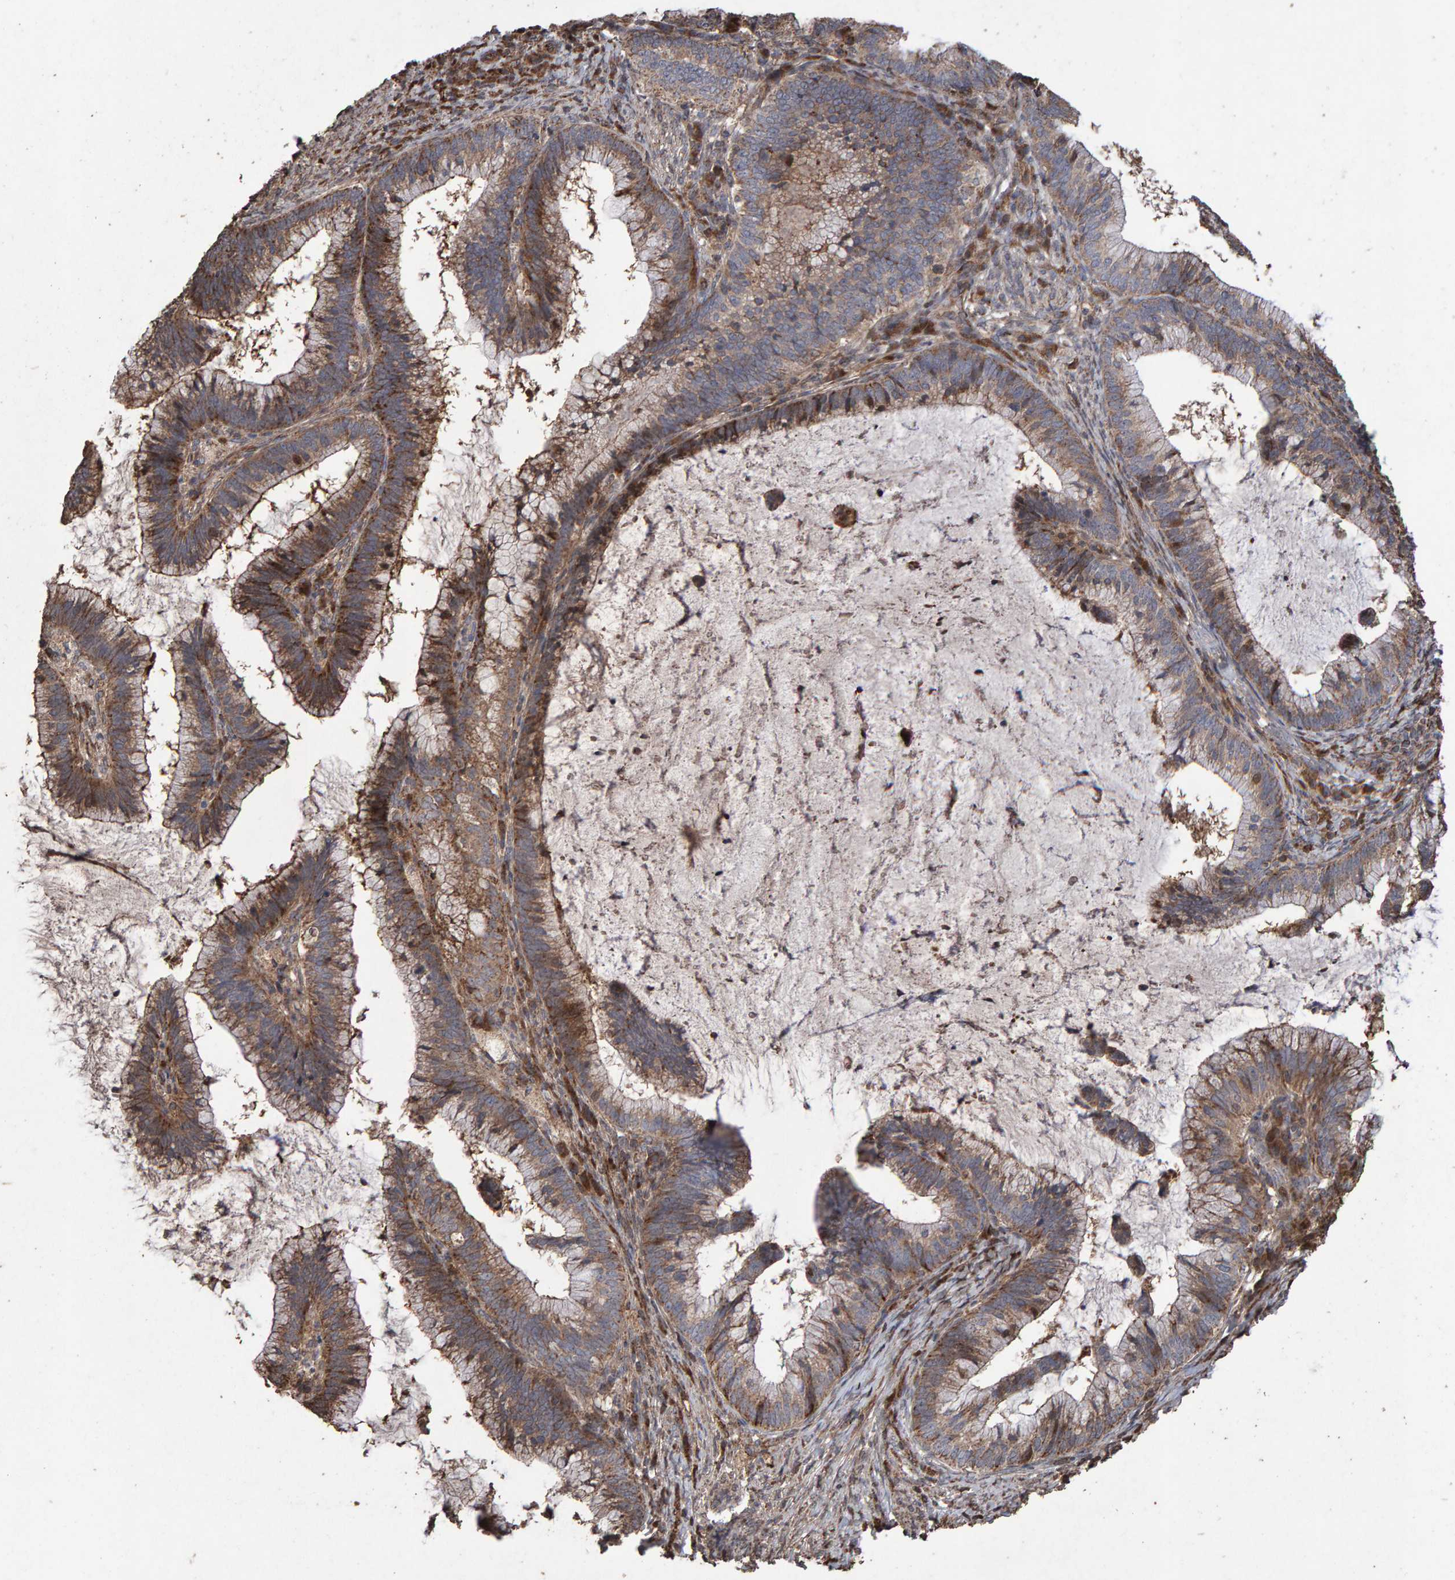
{"staining": {"intensity": "moderate", "quantity": ">75%", "location": "cytoplasmic/membranous"}, "tissue": "cervical cancer", "cell_type": "Tumor cells", "image_type": "cancer", "snomed": [{"axis": "morphology", "description": "Adenocarcinoma, NOS"}, {"axis": "topography", "description": "Cervix"}], "caption": "Adenocarcinoma (cervical) stained with a protein marker demonstrates moderate staining in tumor cells.", "gene": "OSBP2", "patient": {"sex": "female", "age": 36}}